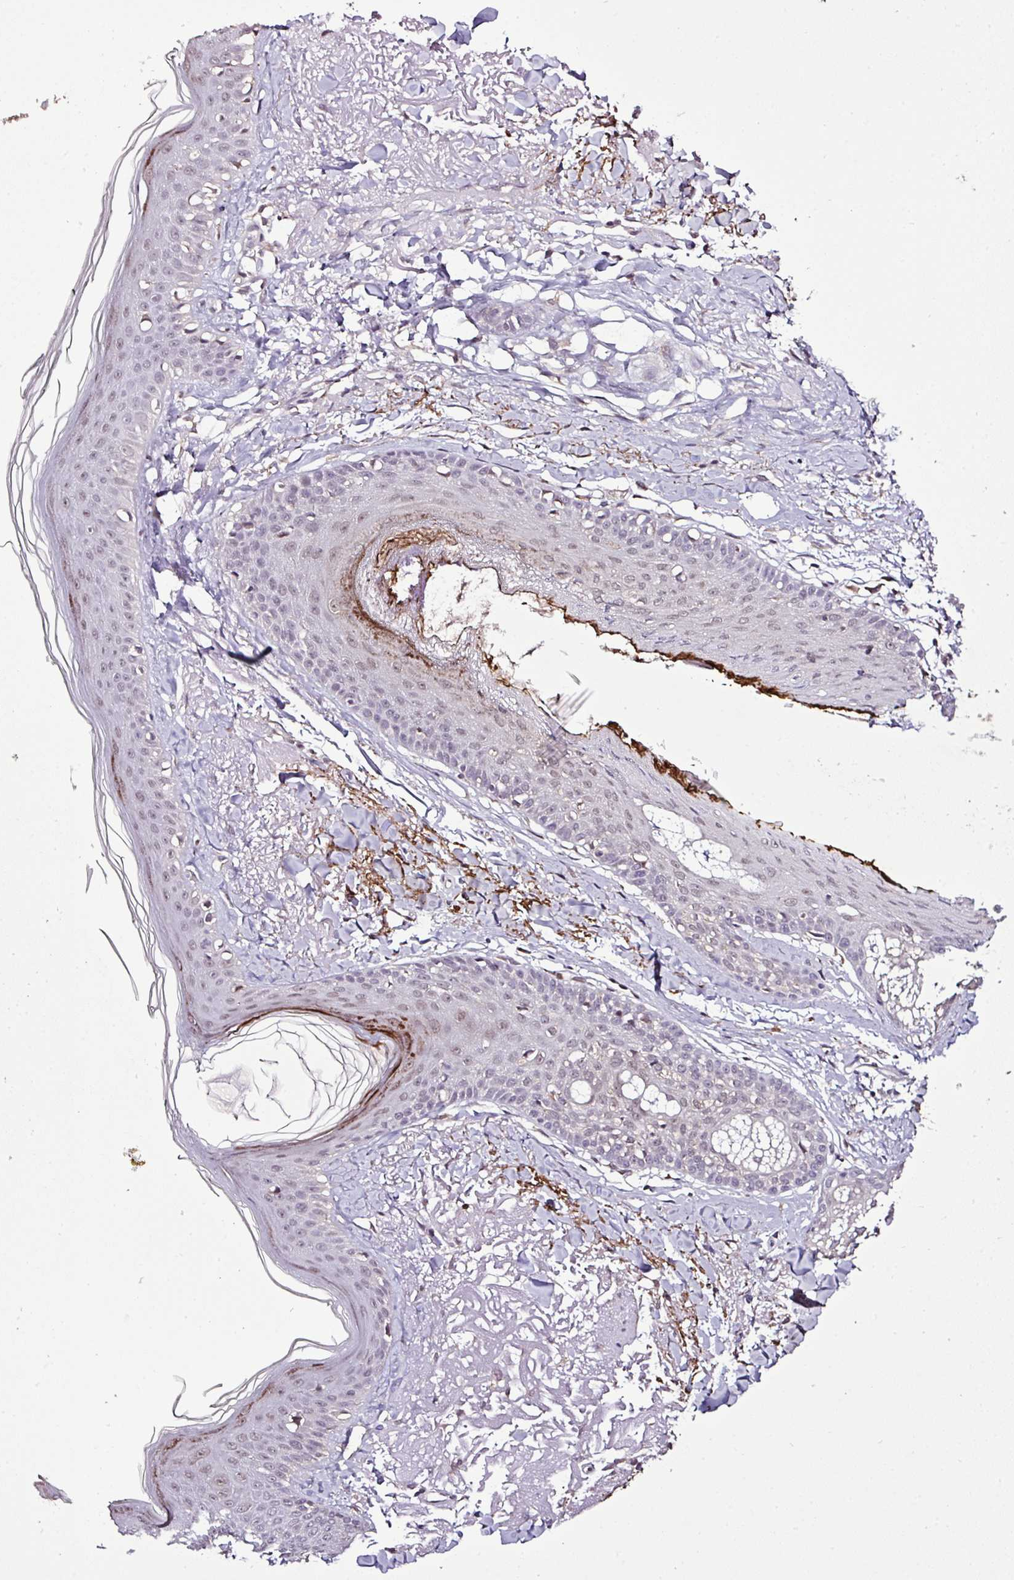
{"staining": {"intensity": "moderate", "quantity": ">75%", "location": "cytoplasmic/membranous"}, "tissue": "skin", "cell_type": "Fibroblasts", "image_type": "normal", "snomed": [{"axis": "morphology", "description": "Normal tissue, NOS"}, {"axis": "morphology", "description": "Malignant melanoma, NOS"}, {"axis": "topography", "description": "Skin"}], "caption": "Moderate cytoplasmic/membranous staining for a protein is seen in approximately >75% of fibroblasts of normal skin using immunohistochemistry (IHC).", "gene": "SMCO4", "patient": {"sex": "male", "age": 80}}